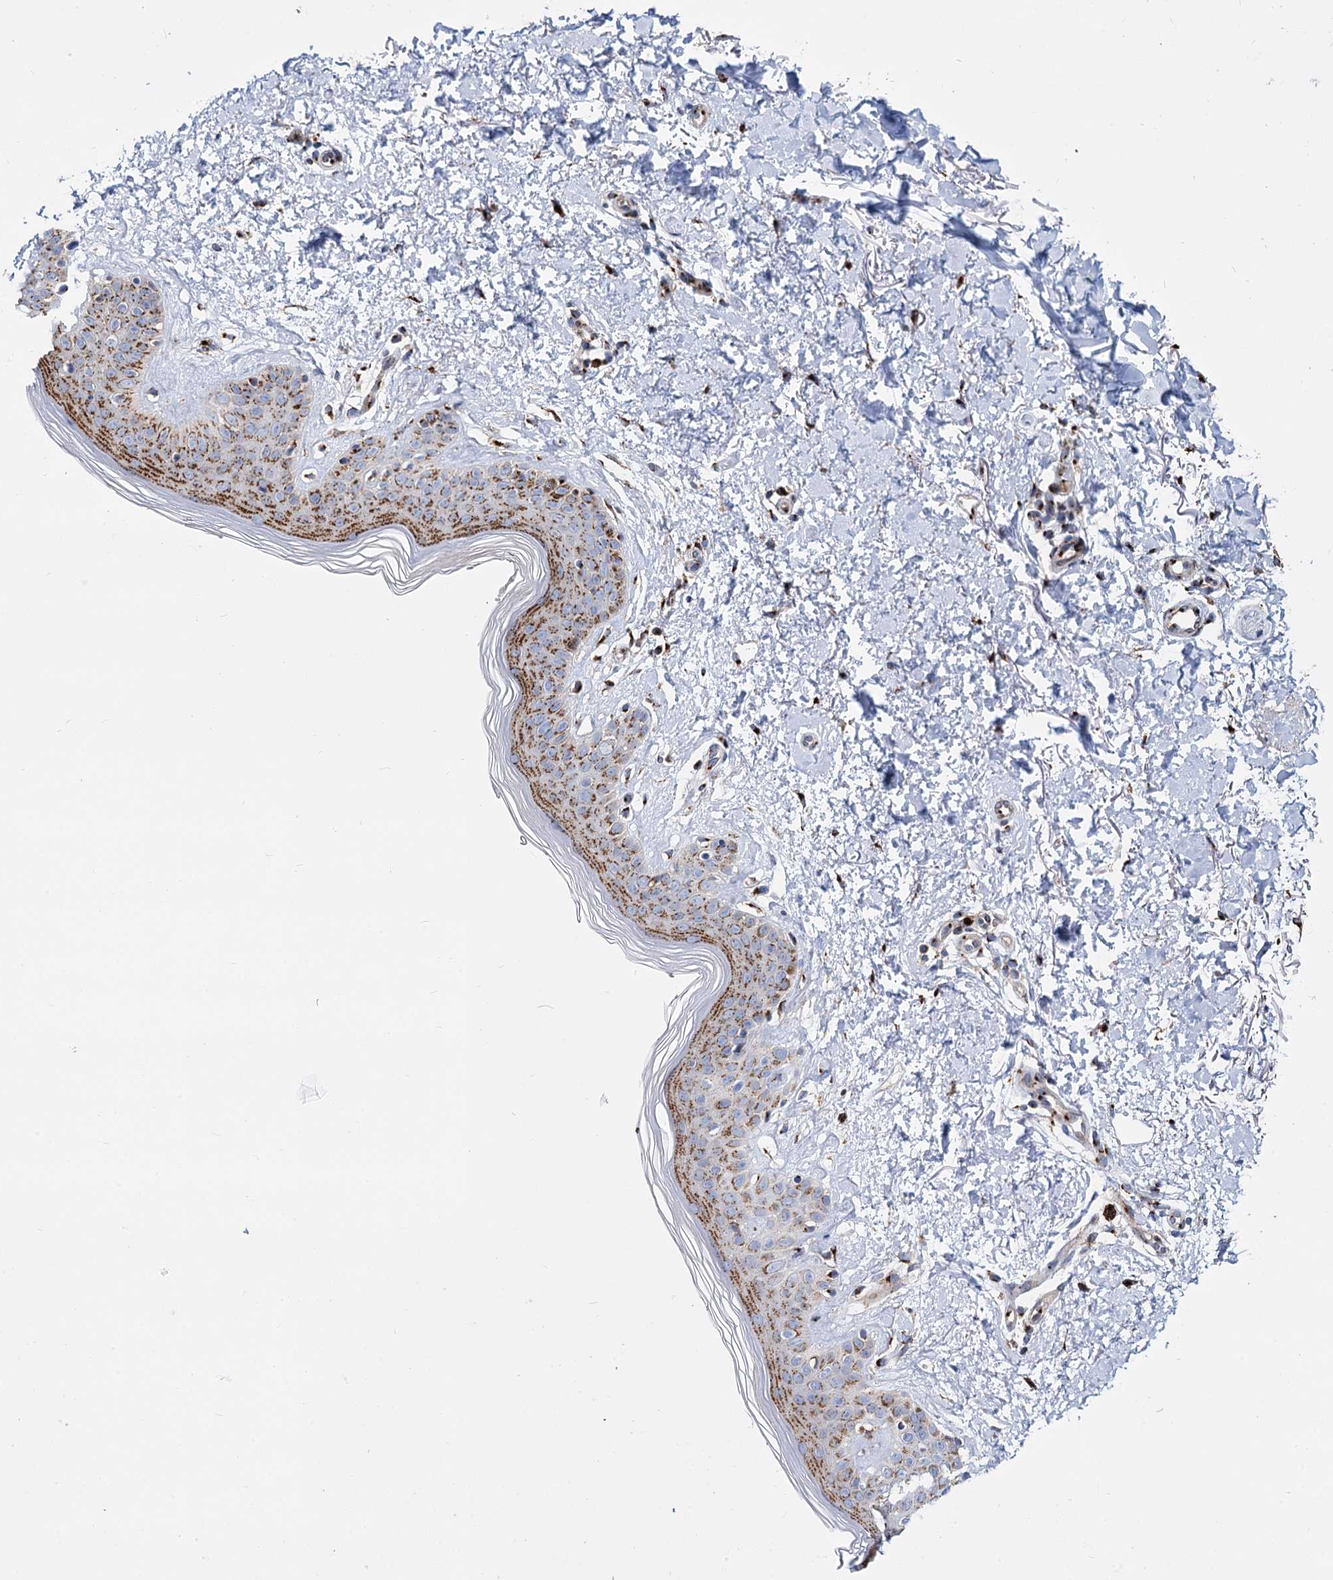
{"staining": {"intensity": "strong", "quantity": ">75%", "location": "cytoplasmic/membranous"}, "tissue": "skin", "cell_type": "Fibroblasts", "image_type": "normal", "snomed": [{"axis": "morphology", "description": "Normal tissue, NOS"}, {"axis": "topography", "description": "Skin"}], "caption": "Immunohistochemistry (DAB) staining of benign skin demonstrates strong cytoplasmic/membranous protein positivity in about >75% of fibroblasts.", "gene": "SUPT20H", "patient": {"sex": "female", "age": 64}}